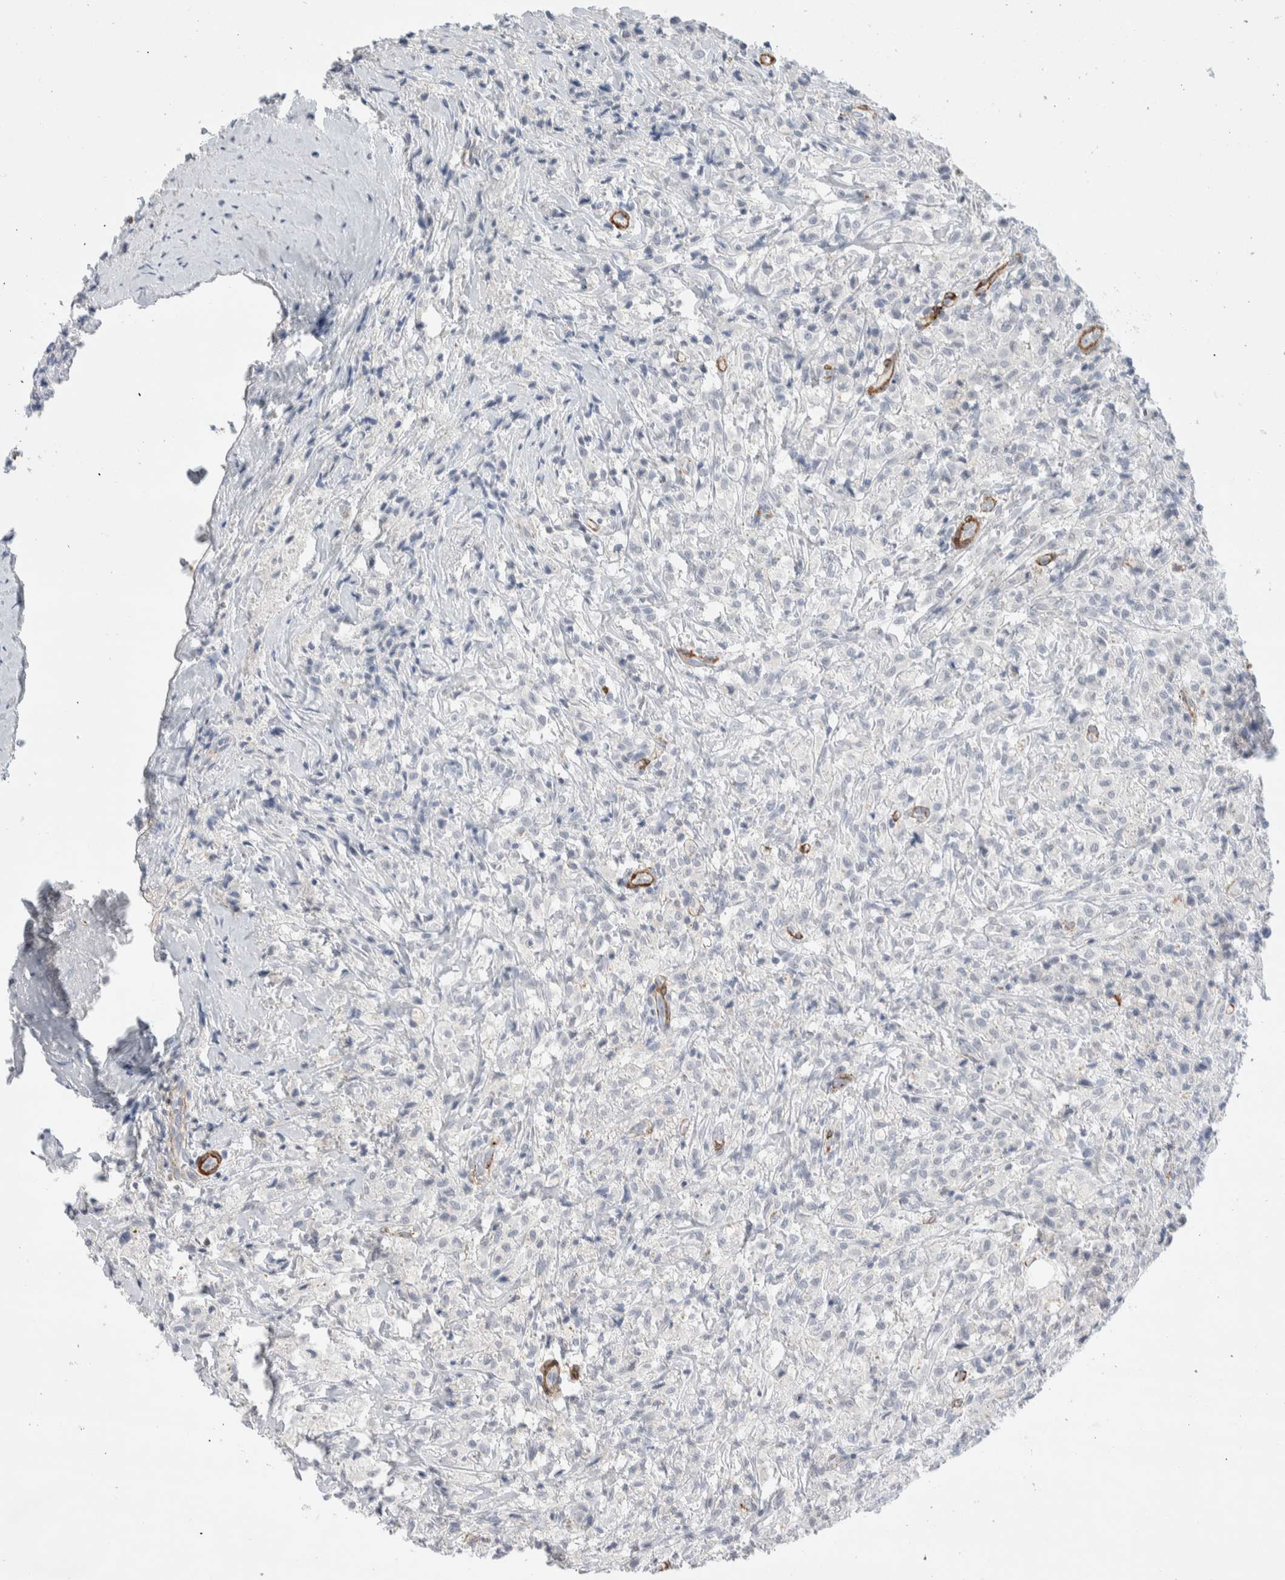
{"staining": {"intensity": "negative", "quantity": "none", "location": "none"}, "tissue": "testis cancer", "cell_type": "Tumor cells", "image_type": "cancer", "snomed": [{"axis": "morphology", "description": "Carcinoma, Embryonal, NOS"}, {"axis": "topography", "description": "Testis"}], "caption": "Testis cancer was stained to show a protein in brown. There is no significant staining in tumor cells. Nuclei are stained in blue.", "gene": "SEPTIN4", "patient": {"sex": "male", "age": 2}}